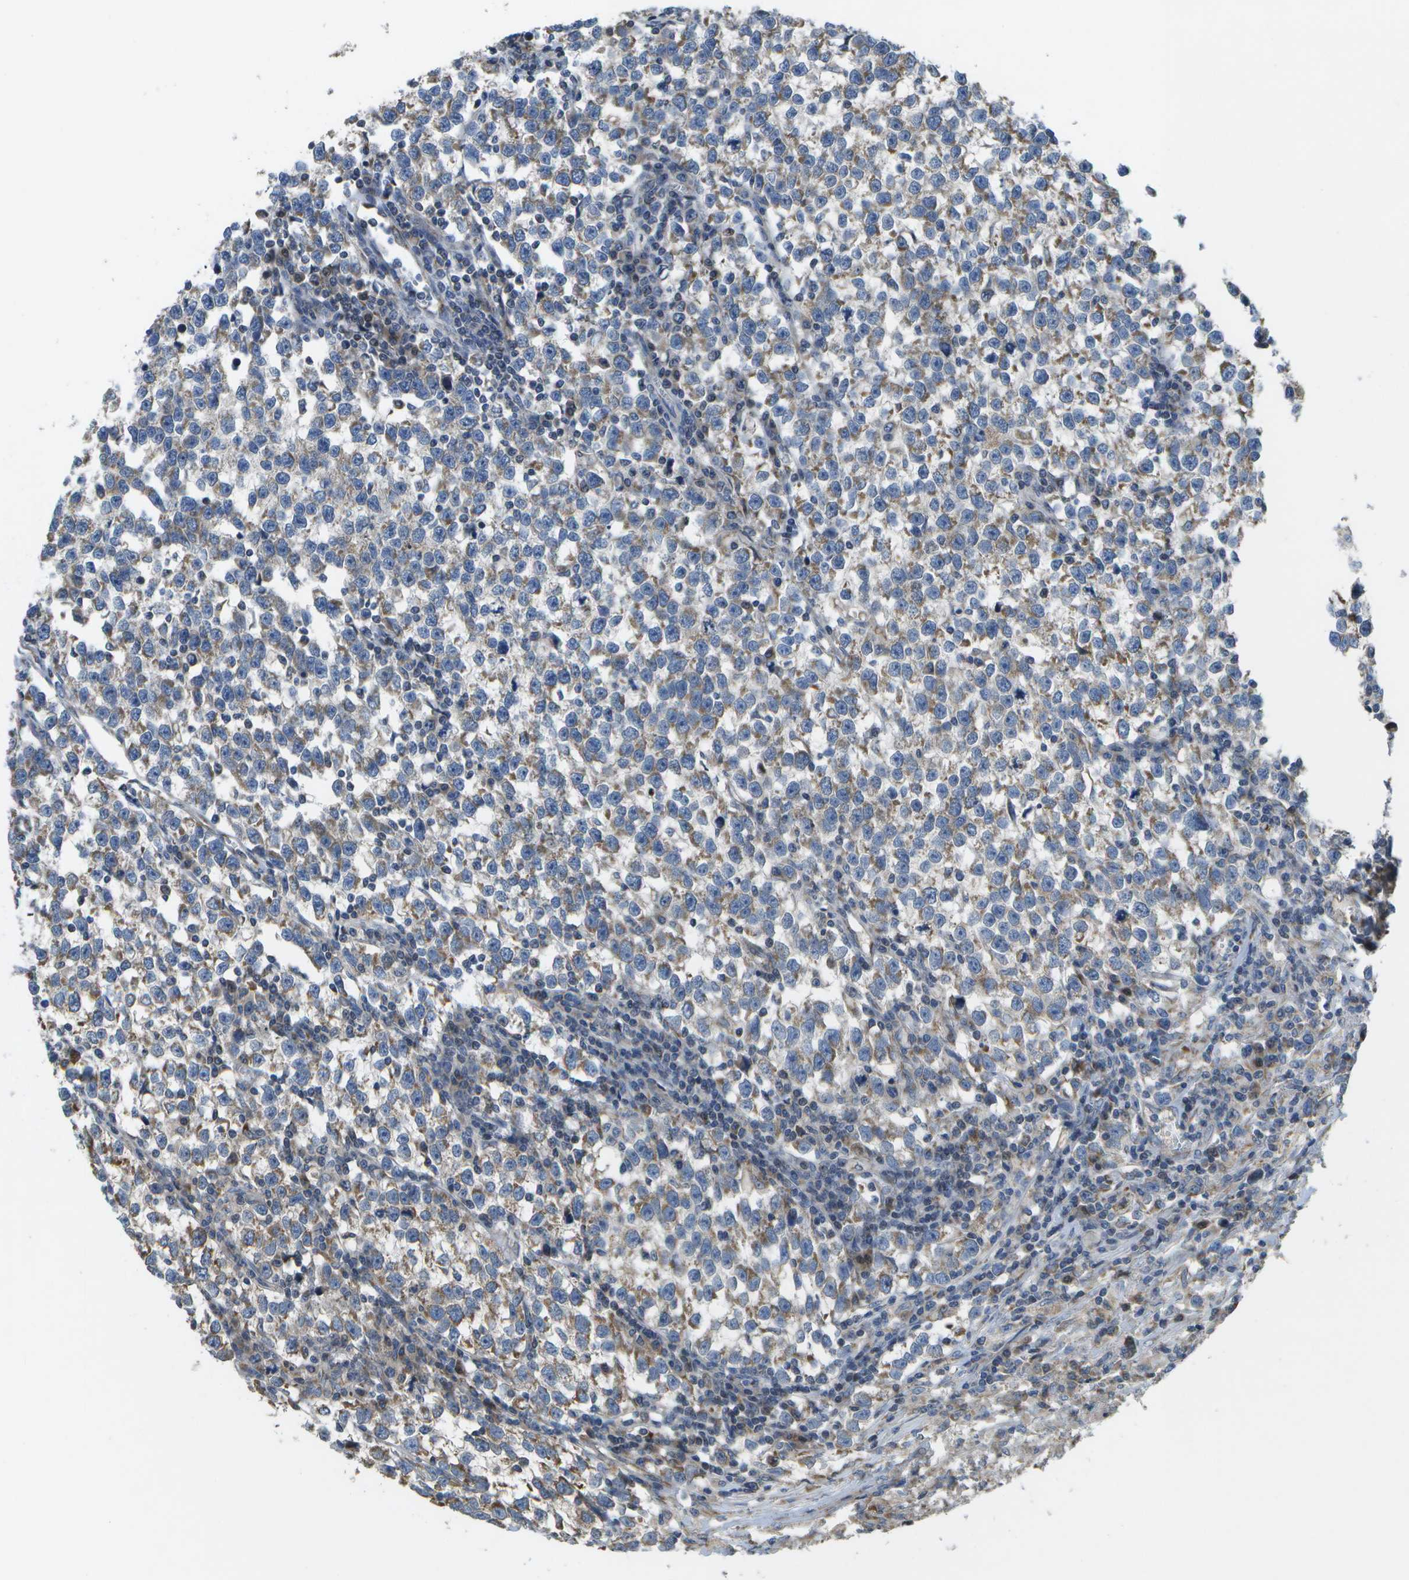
{"staining": {"intensity": "moderate", "quantity": ">75%", "location": "cytoplasmic/membranous"}, "tissue": "testis cancer", "cell_type": "Tumor cells", "image_type": "cancer", "snomed": [{"axis": "morphology", "description": "Normal tissue, NOS"}, {"axis": "morphology", "description": "Seminoma, NOS"}, {"axis": "topography", "description": "Testis"}], "caption": "A photomicrograph of testis cancer (seminoma) stained for a protein reveals moderate cytoplasmic/membranous brown staining in tumor cells.", "gene": "HADHA", "patient": {"sex": "male", "age": 43}}